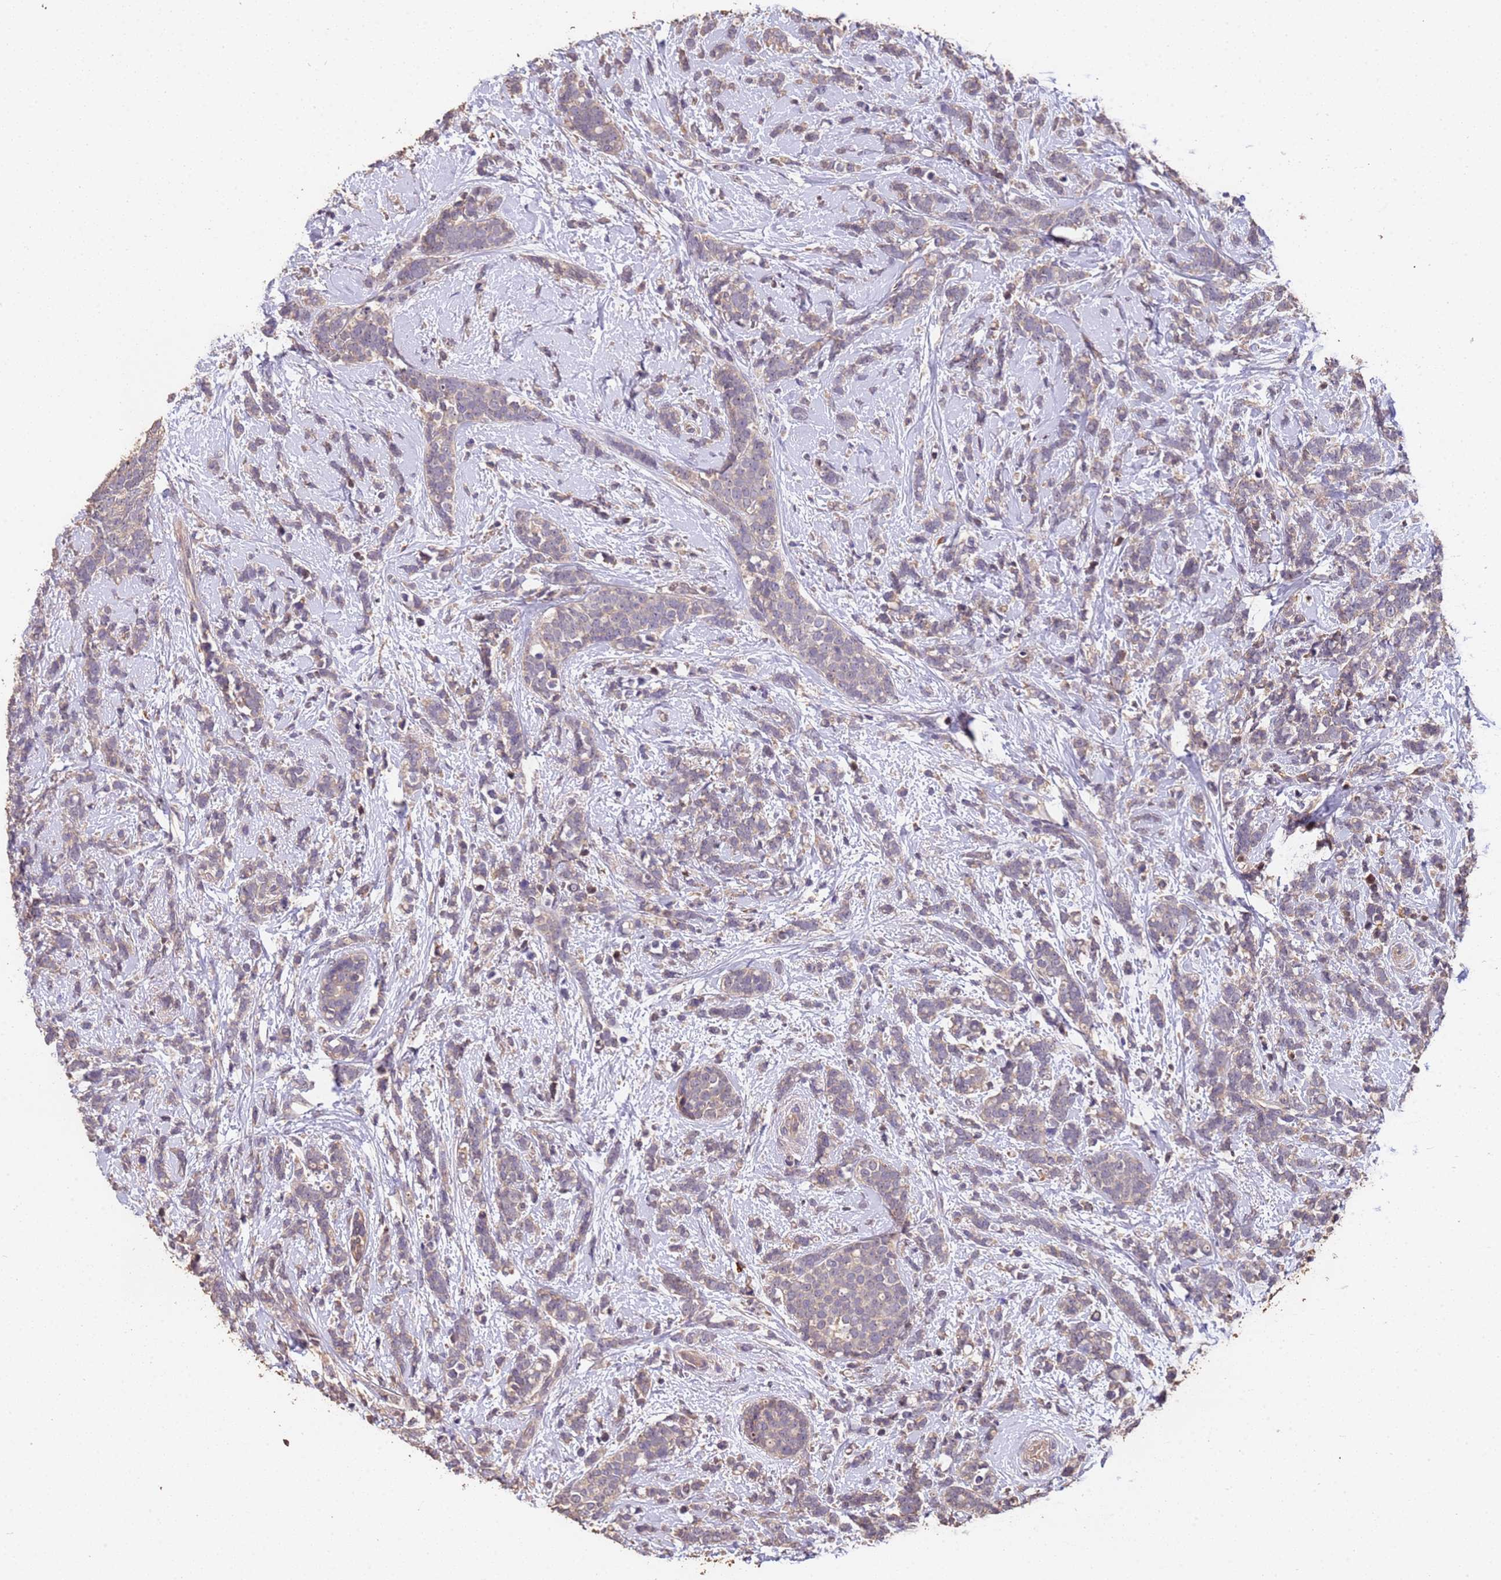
{"staining": {"intensity": "weak", "quantity": "25%-75%", "location": "cytoplasmic/membranous"}, "tissue": "breast cancer", "cell_type": "Tumor cells", "image_type": "cancer", "snomed": [{"axis": "morphology", "description": "Lobular carcinoma"}, {"axis": "topography", "description": "Breast"}], "caption": "The histopathology image demonstrates immunohistochemical staining of breast lobular carcinoma. There is weak cytoplasmic/membranous positivity is appreciated in about 25%-75% of tumor cells.", "gene": "CCDC184", "patient": {"sex": "female", "age": 58}}